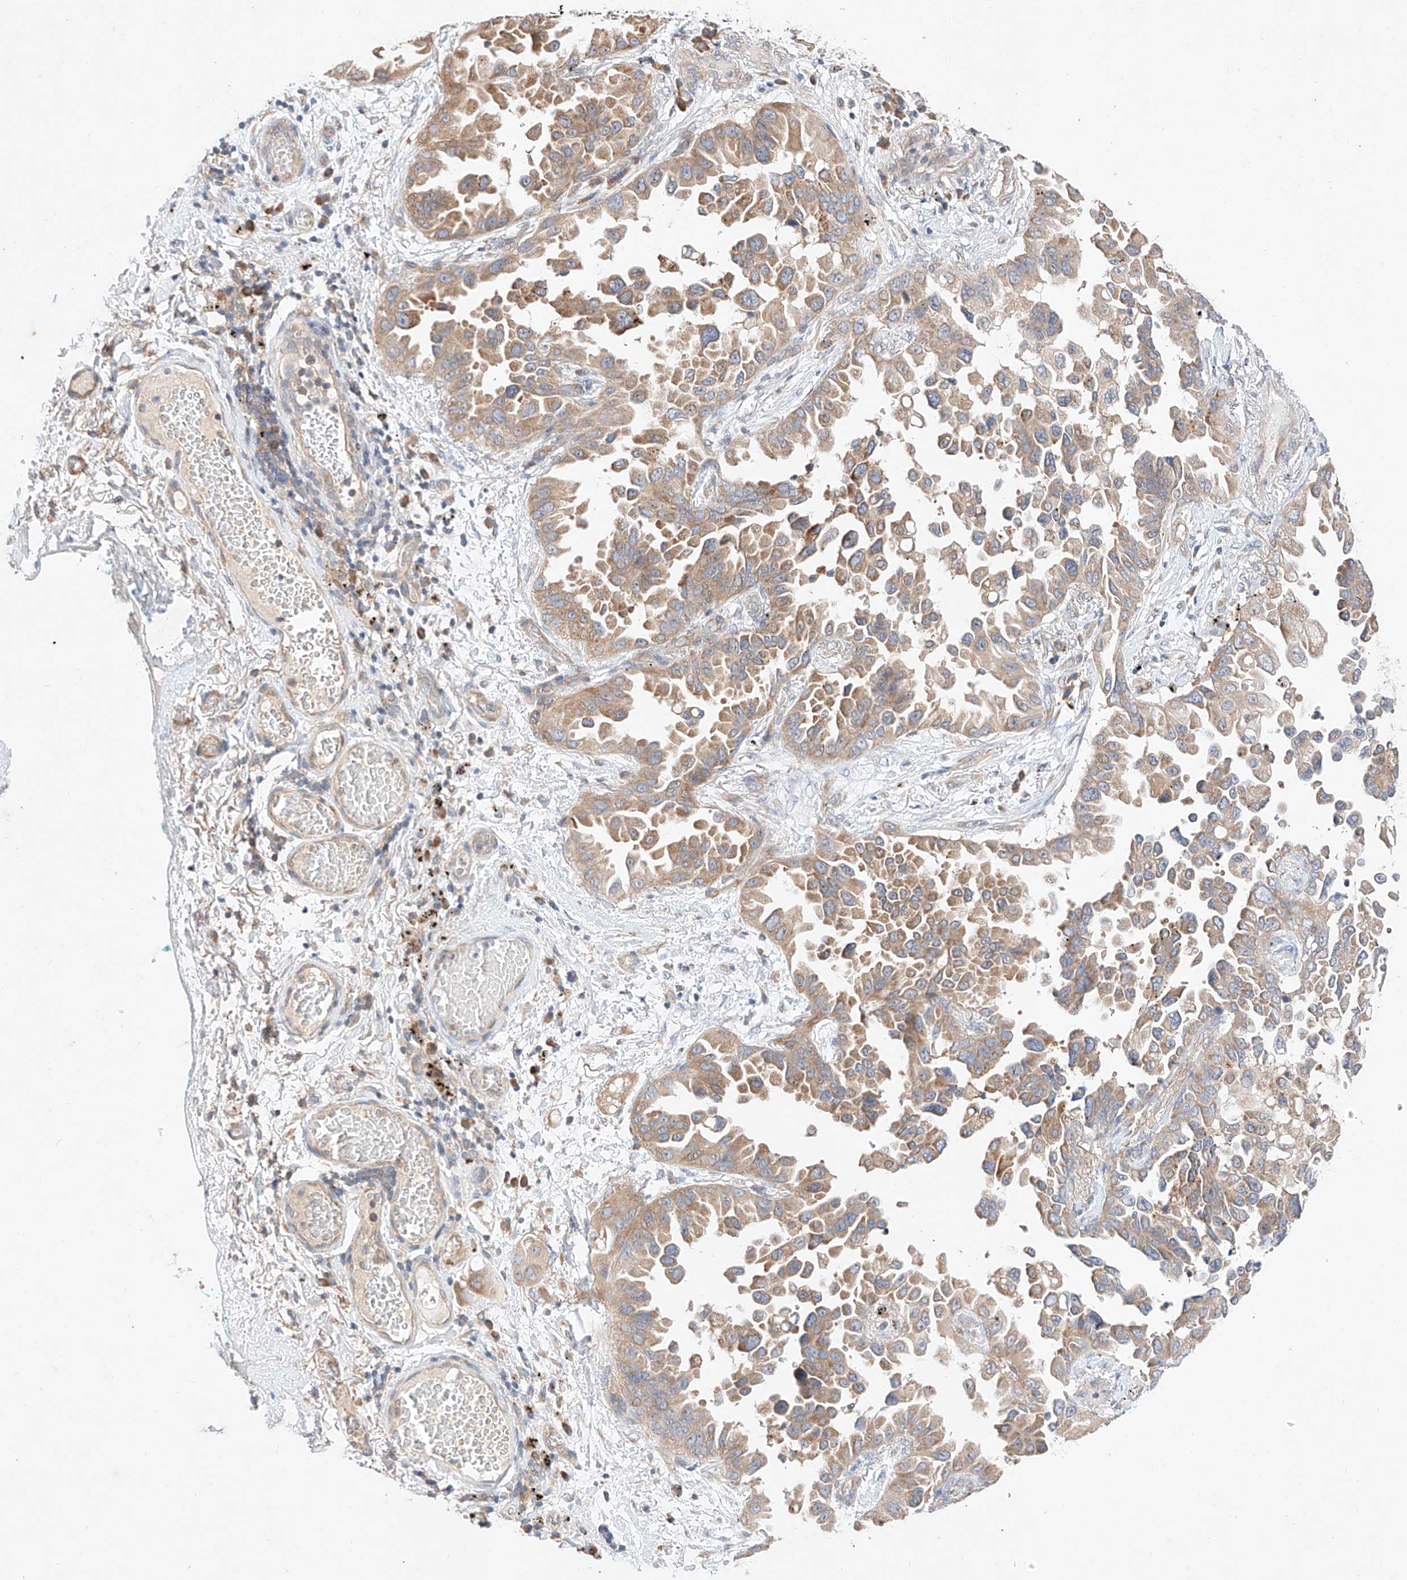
{"staining": {"intensity": "moderate", "quantity": ">75%", "location": "cytoplasmic/membranous"}, "tissue": "lung cancer", "cell_type": "Tumor cells", "image_type": "cancer", "snomed": [{"axis": "morphology", "description": "Adenocarcinoma, NOS"}, {"axis": "topography", "description": "Lung"}], "caption": "Protein expression by immunohistochemistry (IHC) exhibits moderate cytoplasmic/membranous positivity in approximately >75% of tumor cells in adenocarcinoma (lung).", "gene": "C6orf118", "patient": {"sex": "female", "age": 67}}